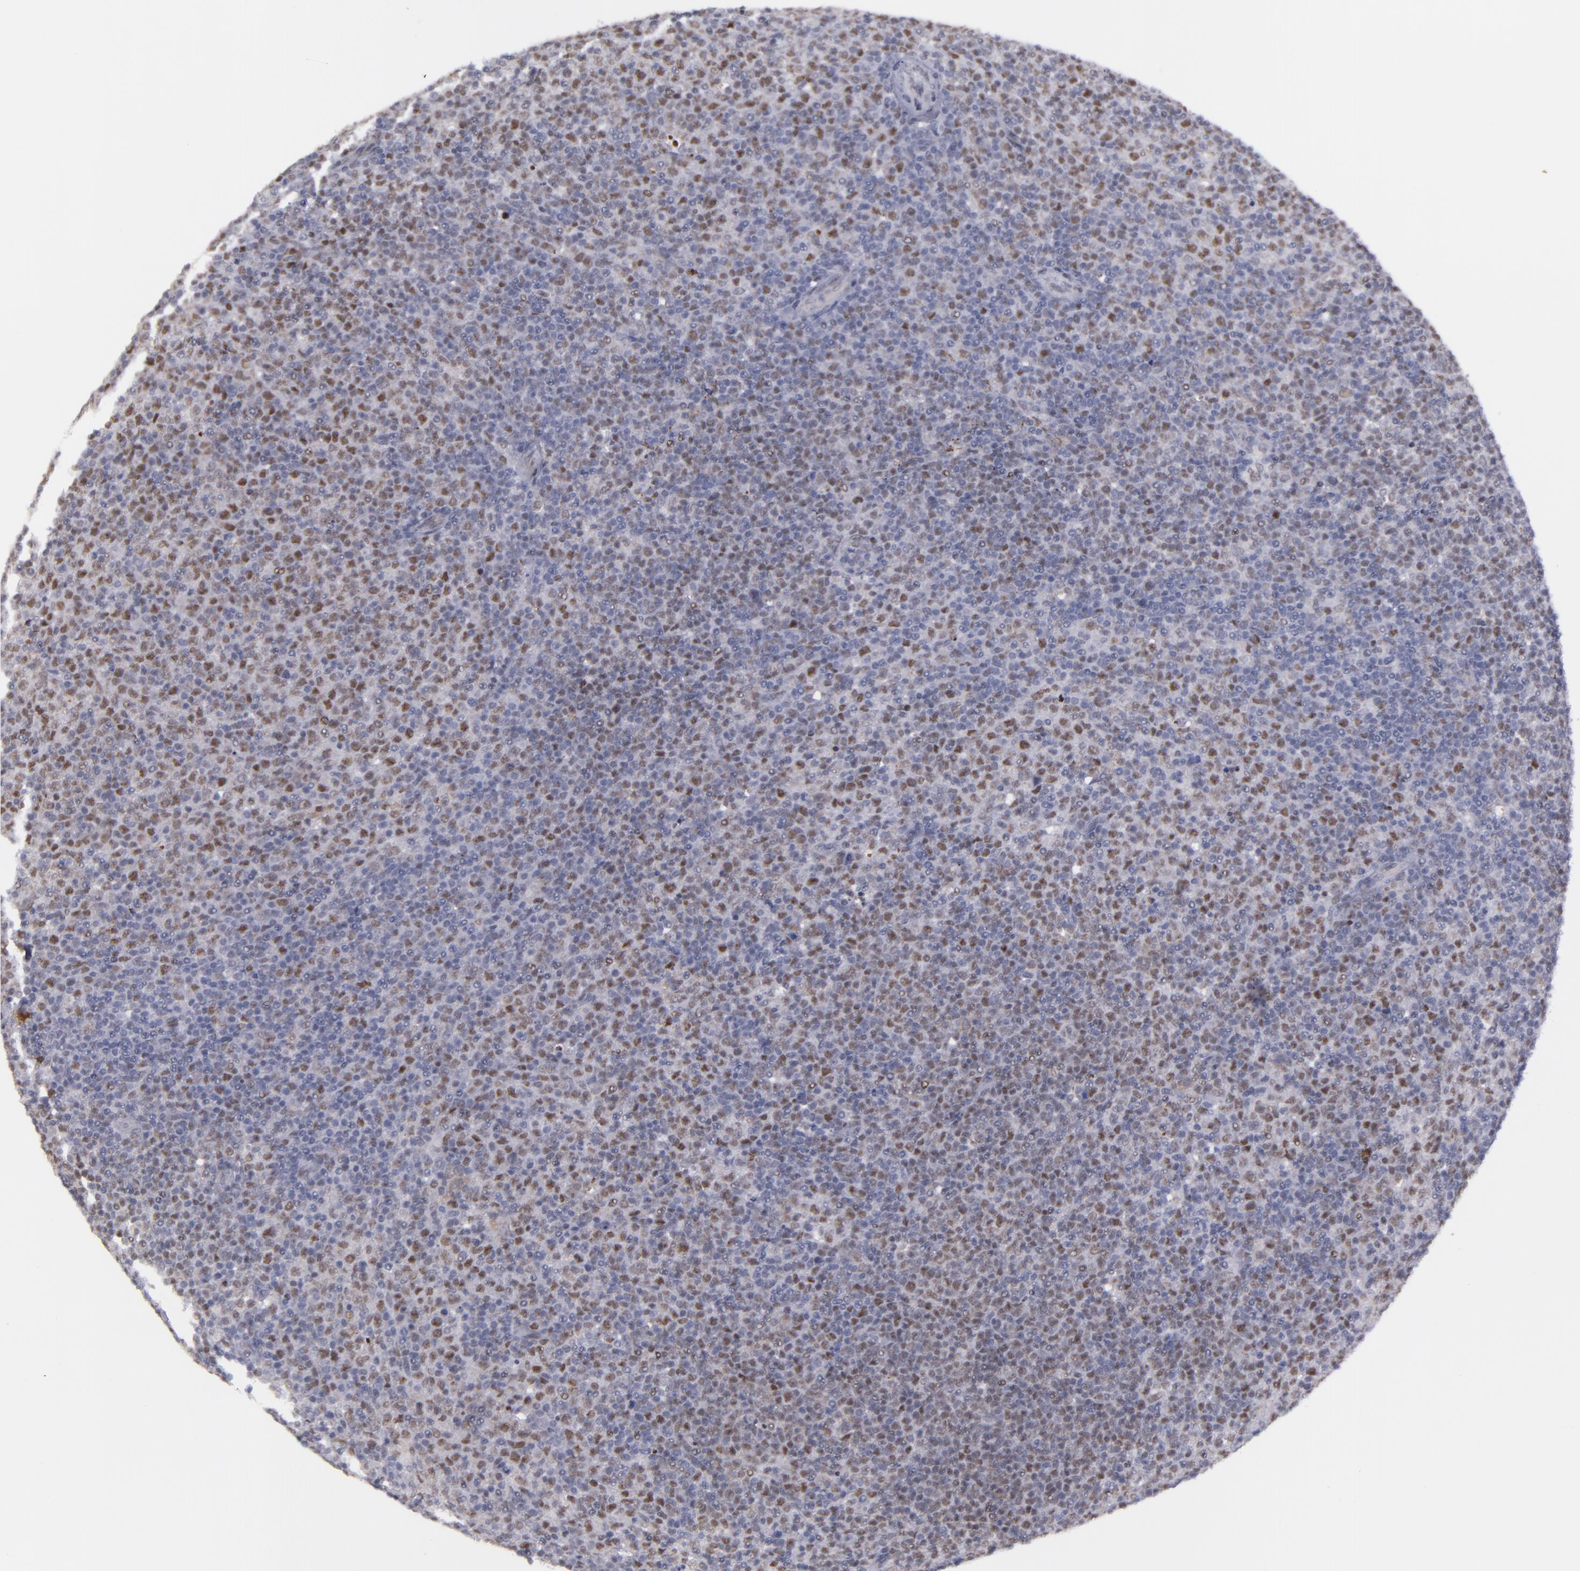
{"staining": {"intensity": "moderate", "quantity": "25%-75%", "location": "nuclear"}, "tissue": "lymphoma", "cell_type": "Tumor cells", "image_type": "cancer", "snomed": [{"axis": "morphology", "description": "Malignant lymphoma, non-Hodgkin's type, Low grade"}, {"axis": "topography", "description": "Lymph node"}], "caption": "This photomicrograph demonstrates immunohistochemistry (IHC) staining of low-grade malignant lymphoma, non-Hodgkin's type, with medium moderate nuclear staining in approximately 25%-75% of tumor cells.", "gene": "OTUB2", "patient": {"sex": "male", "age": 70}}